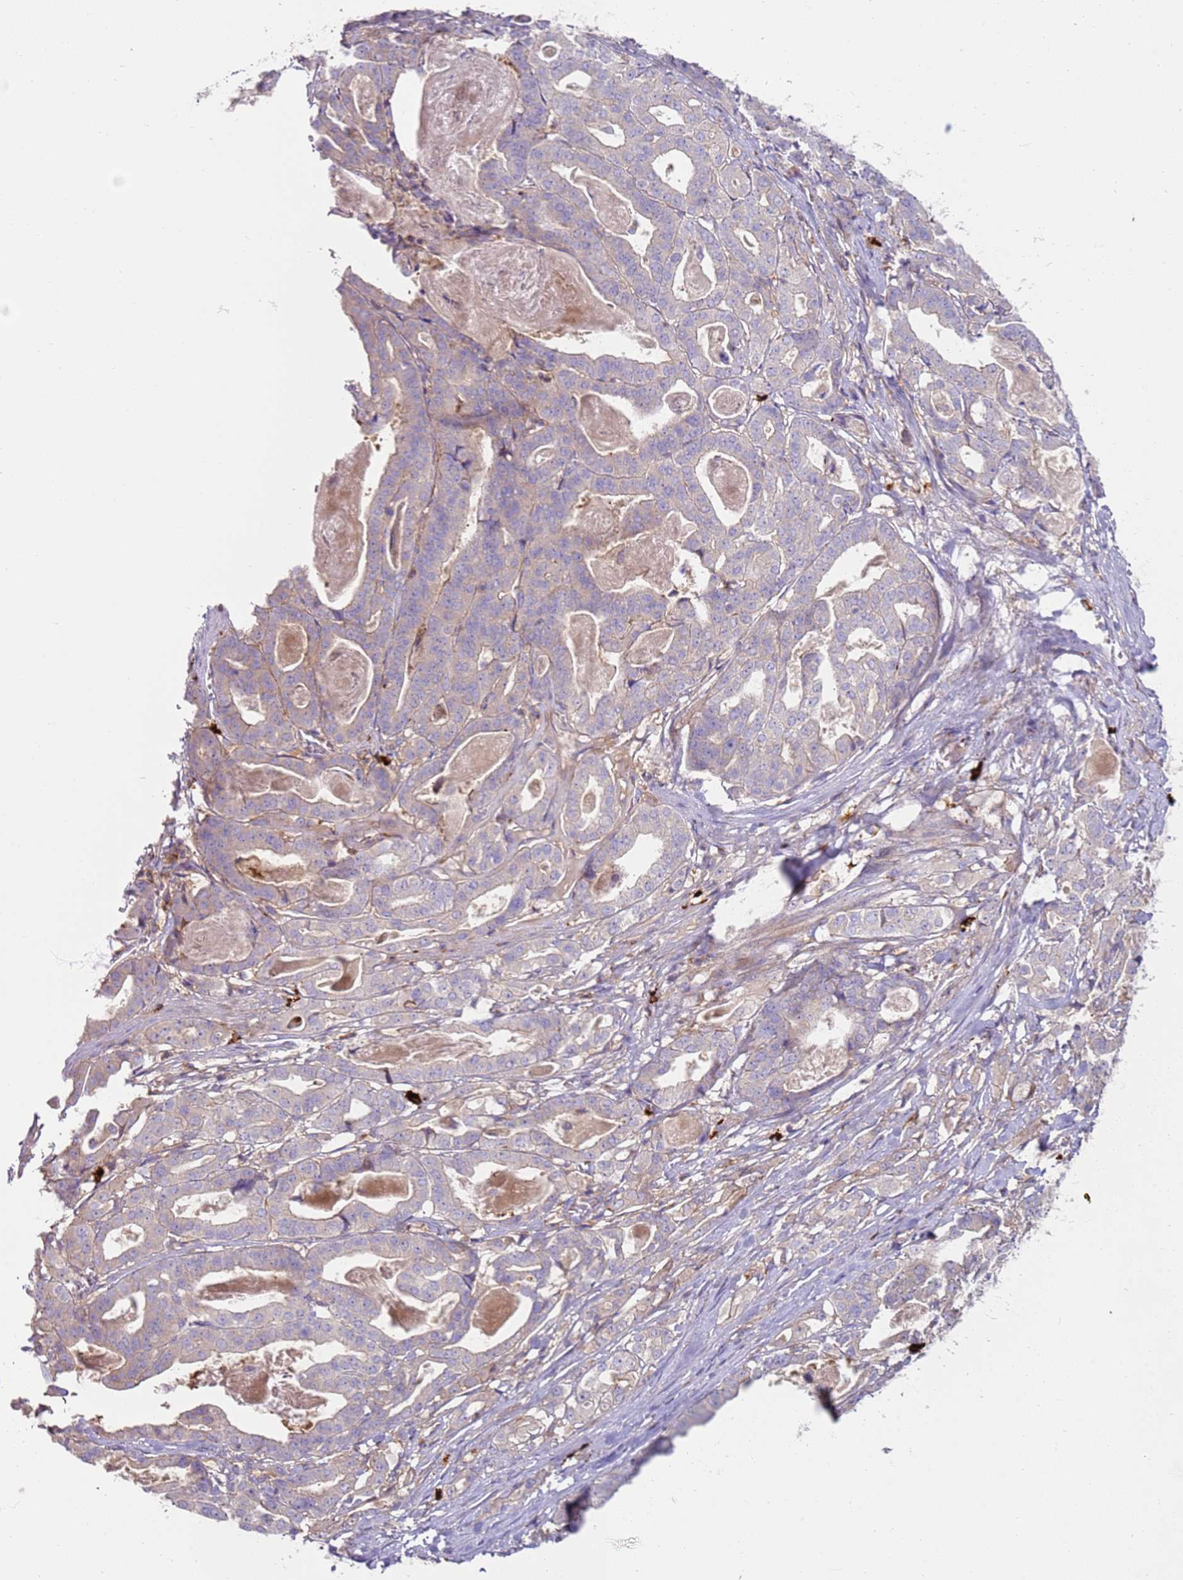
{"staining": {"intensity": "negative", "quantity": "none", "location": "none"}, "tissue": "stomach cancer", "cell_type": "Tumor cells", "image_type": "cancer", "snomed": [{"axis": "morphology", "description": "Adenocarcinoma, NOS"}, {"axis": "topography", "description": "Stomach"}], "caption": "Immunohistochemistry of human stomach cancer reveals no positivity in tumor cells.", "gene": "FPR1", "patient": {"sex": "male", "age": 48}}